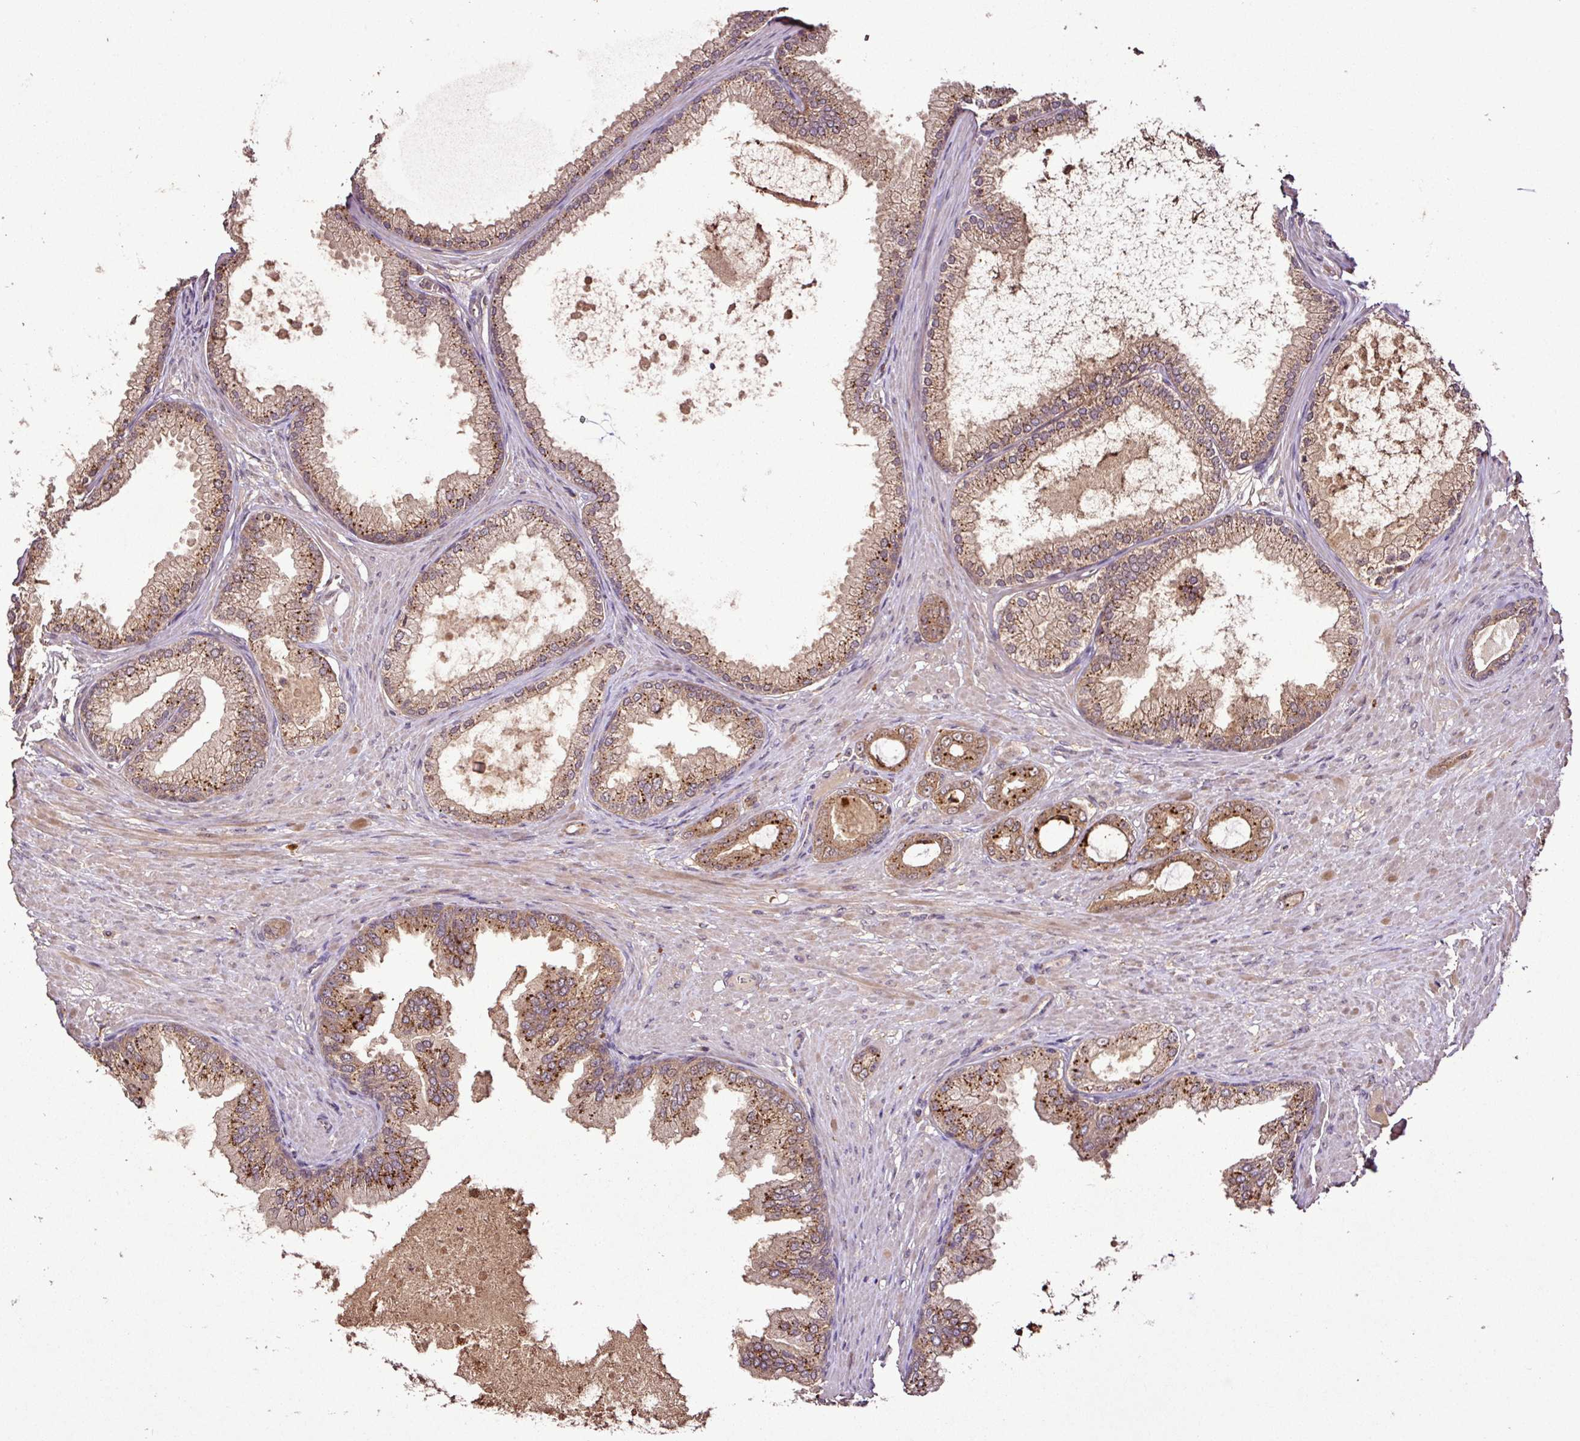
{"staining": {"intensity": "moderate", "quantity": ">75%", "location": "cytoplasmic/membranous"}, "tissue": "prostate cancer", "cell_type": "Tumor cells", "image_type": "cancer", "snomed": [{"axis": "morphology", "description": "Adenocarcinoma, Low grade"}, {"axis": "topography", "description": "Prostate"}], "caption": "Prostate cancer (adenocarcinoma (low-grade)) stained with DAB IHC exhibits medium levels of moderate cytoplasmic/membranous staining in about >75% of tumor cells. (DAB (3,3'-diaminobenzidine) = brown stain, brightfield microscopy at high magnification).", "gene": "FAIM", "patient": {"sex": "male", "age": 63}}